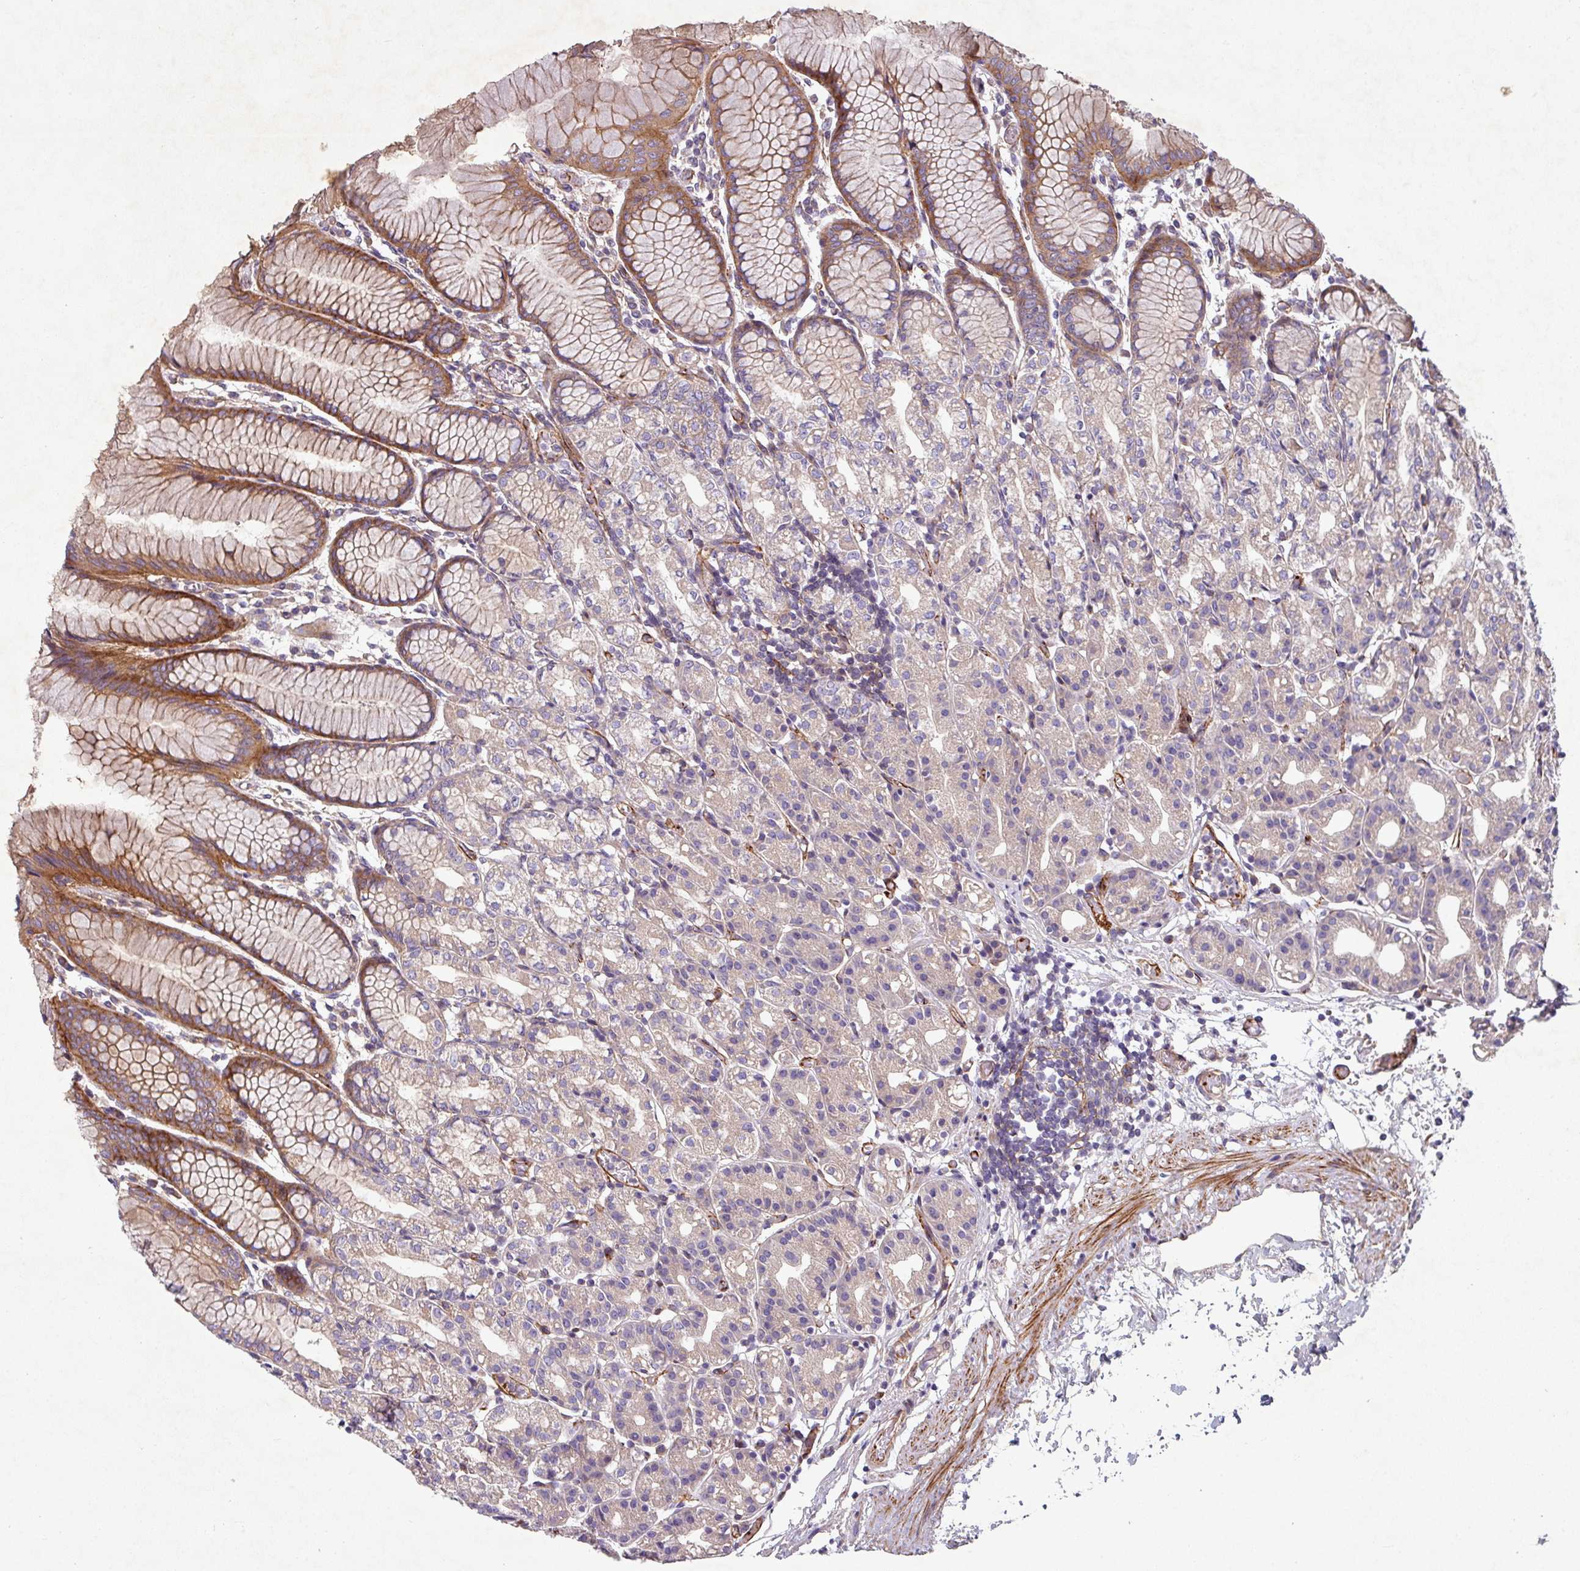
{"staining": {"intensity": "moderate", "quantity": "25%-75%", "location": "cytoplasmic/membranous"}, "tissue": "stomach", "cell_type": "Glandular cells", "image_type": "normal", "snomed": [{"axis": "morphology", "description": "Normal tissue, NOS"}, {"axis": "topography", "description": "Stomach"}], "caption": "Protein staining shows moderate cytoplasmic/membranous staining in approximately 25%-75% of glandular cells in unremarkable stomach. (Stains: DAB in brown, nuclei in blue, Microscopy: brightfield microscopy at high magnification).", "gene": "ATP2C2", "patient": {"sex": "female", "age": 57}}